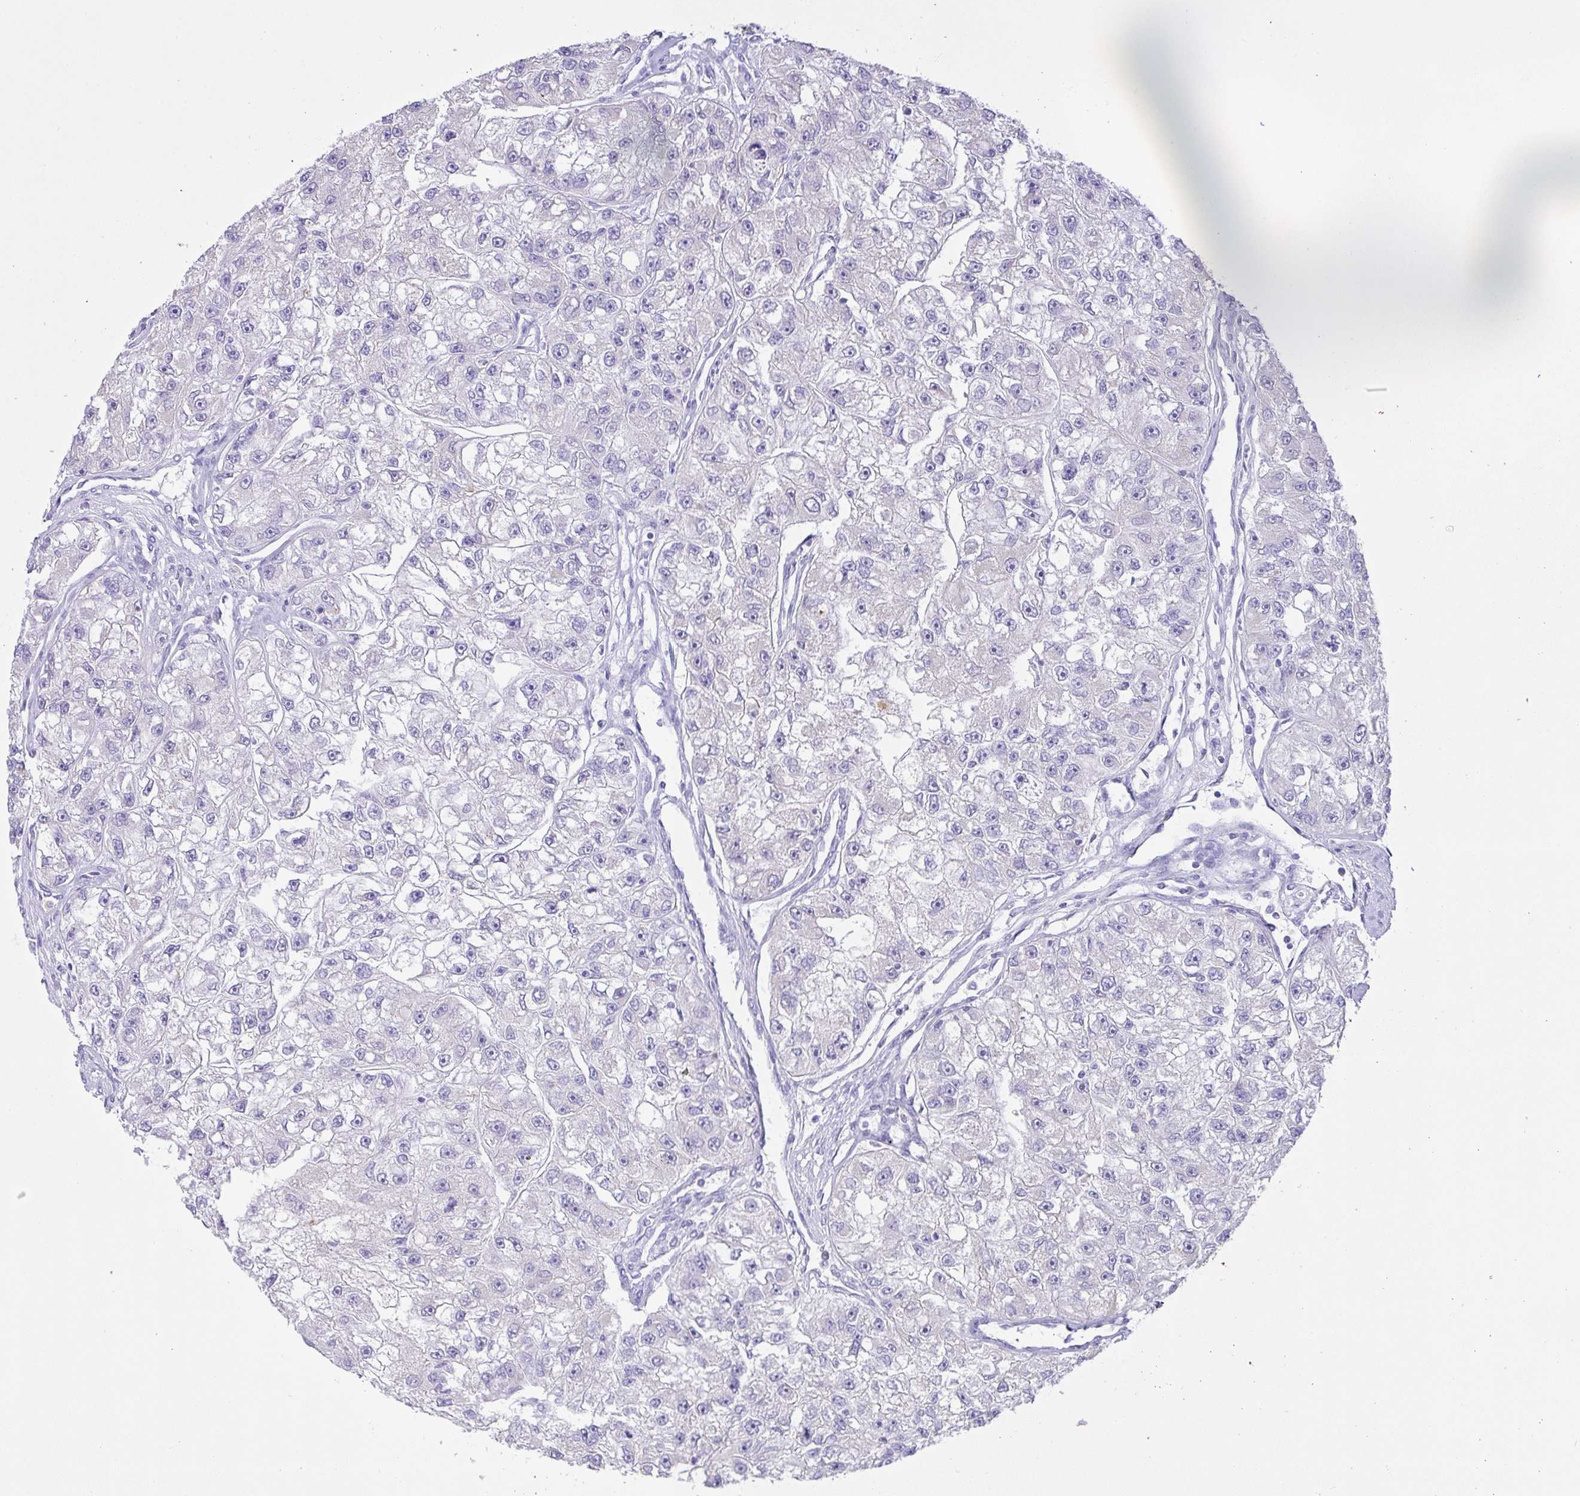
{"staining": {"intensity": "negative", "quantity": "none", "location": "none"}, "tissue": "renal cancer", "cell_type": "Tumor cells", "image_type": "cancer", "snomed": [{"axis": "morphology", "description": "Adenocarcinoma, NOS"}, {"axis": "topography", "description": "Kidney"}], "caption": "Tumor cells are negative for brown protein staining in renal adenocarcinoma. (DAB IHC with hematoxylin counter stain).", "gene": "CST11", "patient": {"sex": "male", "age": 63}}